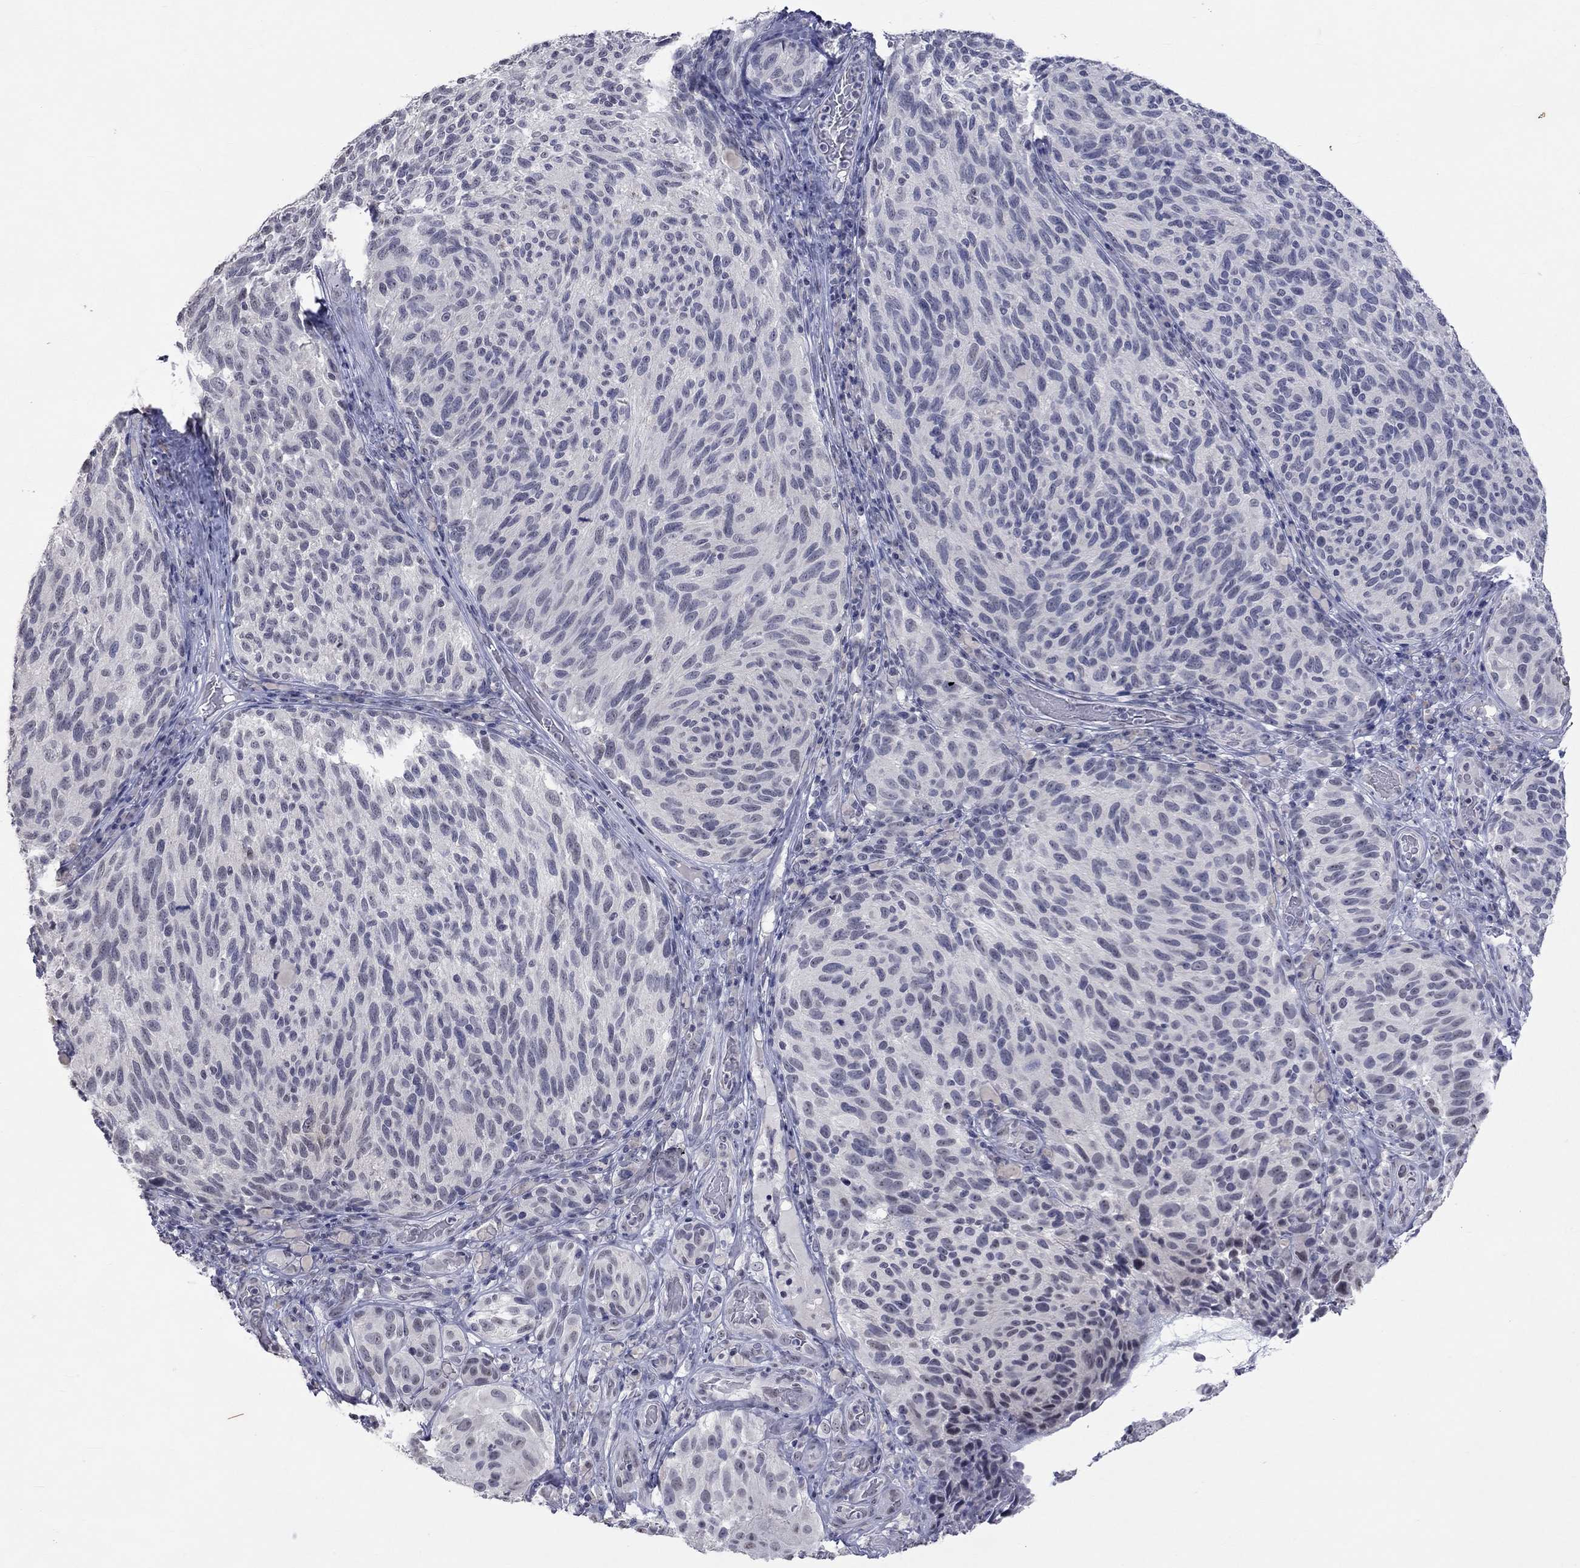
{"staining": {"intensity": "negative", "quantity": "none", "location": "none"}, "tissue": "melanoma", "cell_type": "Tumor cells", "image_type": "cancer", "snomed": [{"axis": "morphology", "description": "Malignant melanoma, NOS"}, {"axis": "topography", "description": "Skin"}], "caption": "Immunohistochemistry (IHC) of human malignant melanoma reveals no staining in tumor cells.", "gene": "TMEM143", "patient": {"sex": "female", "age": 73}}